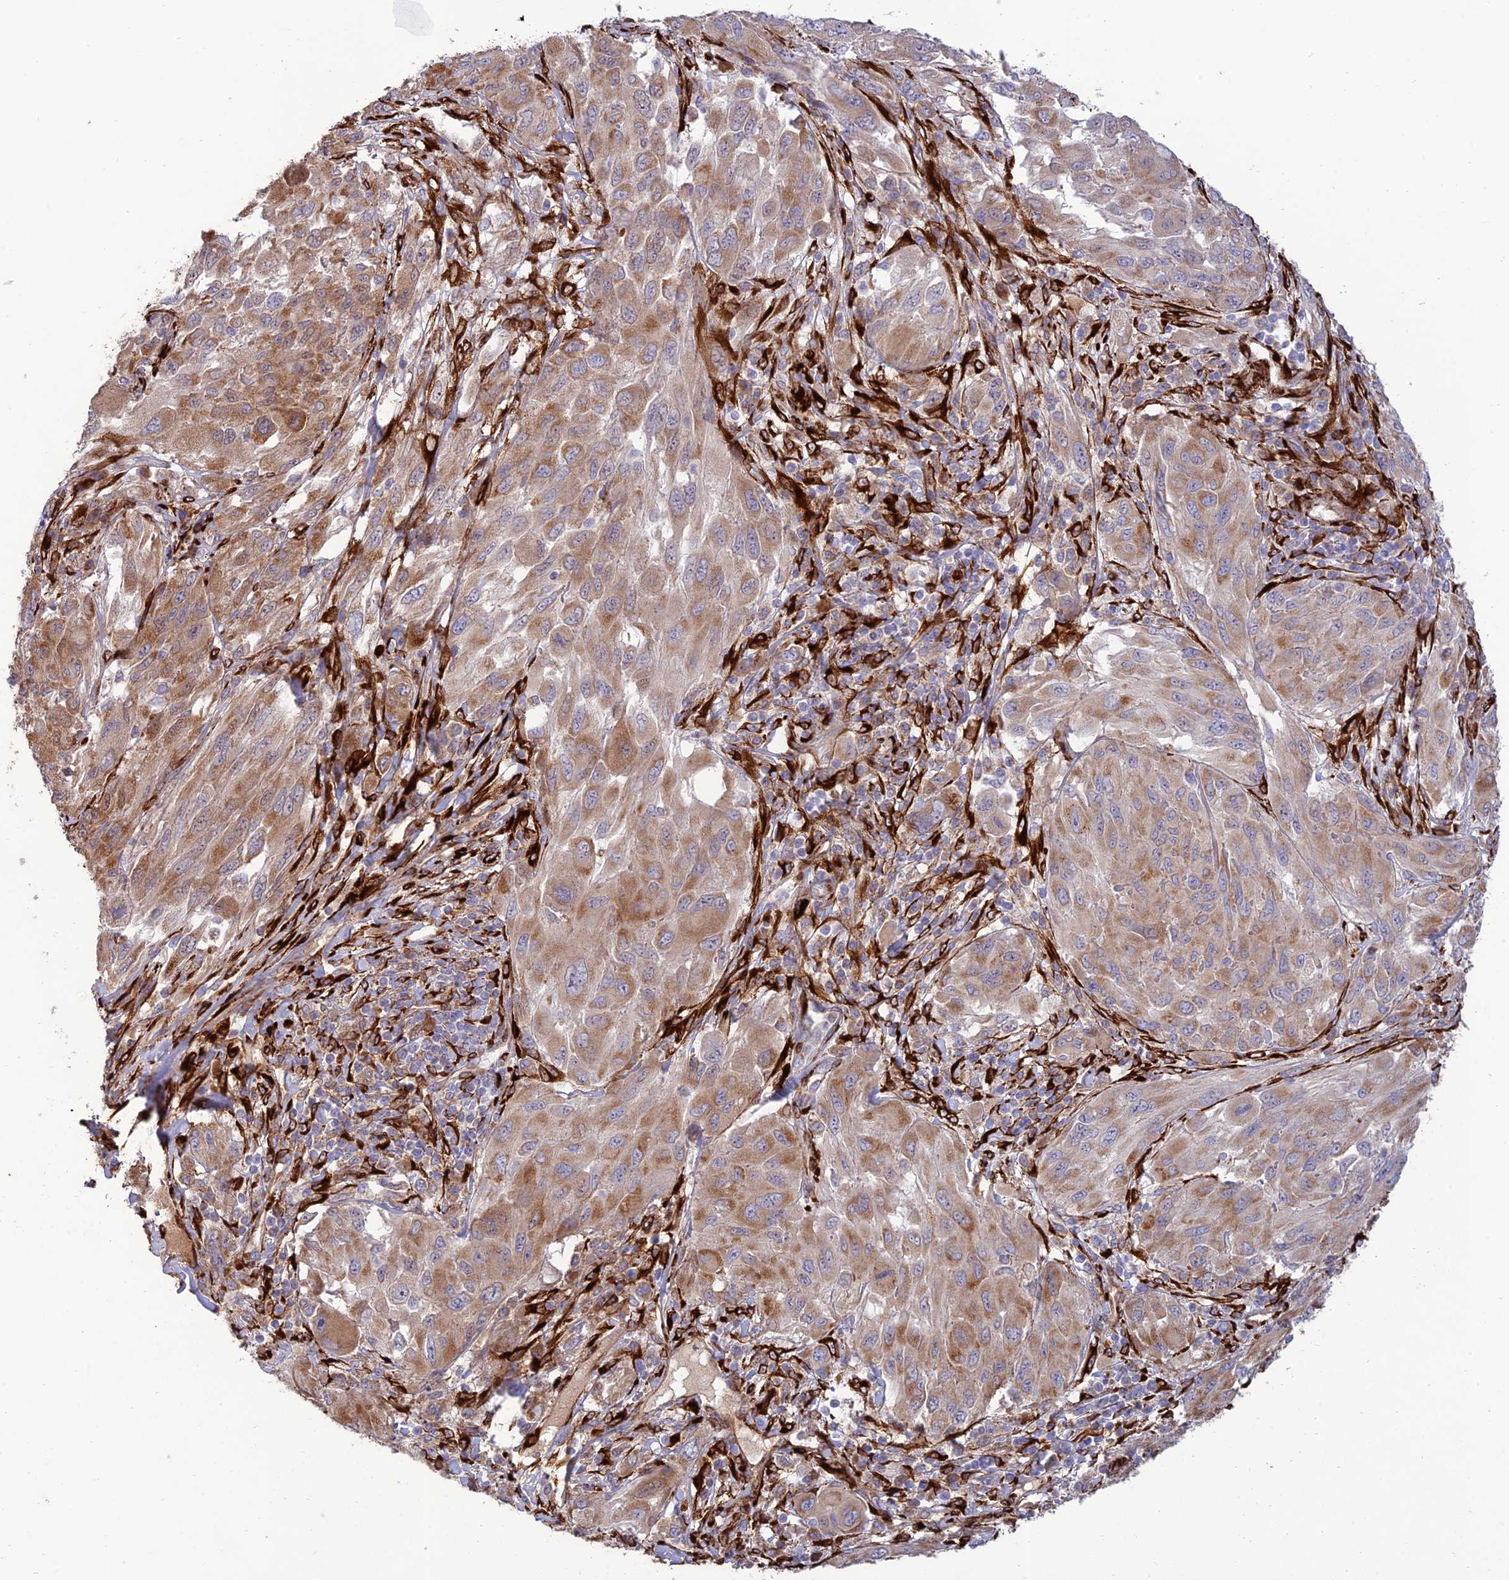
{"staining": {"intensity": "moderate", "quantity": ">75%", "location": "cytoplasmic/membranous"}, "tissue": "melanoma", "cell_type": "Tumor cells", "image_type": "cancer", "snomed": [{"axis": "morphology", "description": "Malignant melanoma, NOS"}, {"axis": "topography", "description": "Skin"}], "caption": "Immunohistochemical staining of malignant melanoma shows moderate cytoplasmic/membranous protein positivity in approximately >75% of tumor cells.", "gene": "RCN3", "patient": {"sex": "female", "age": 91}}